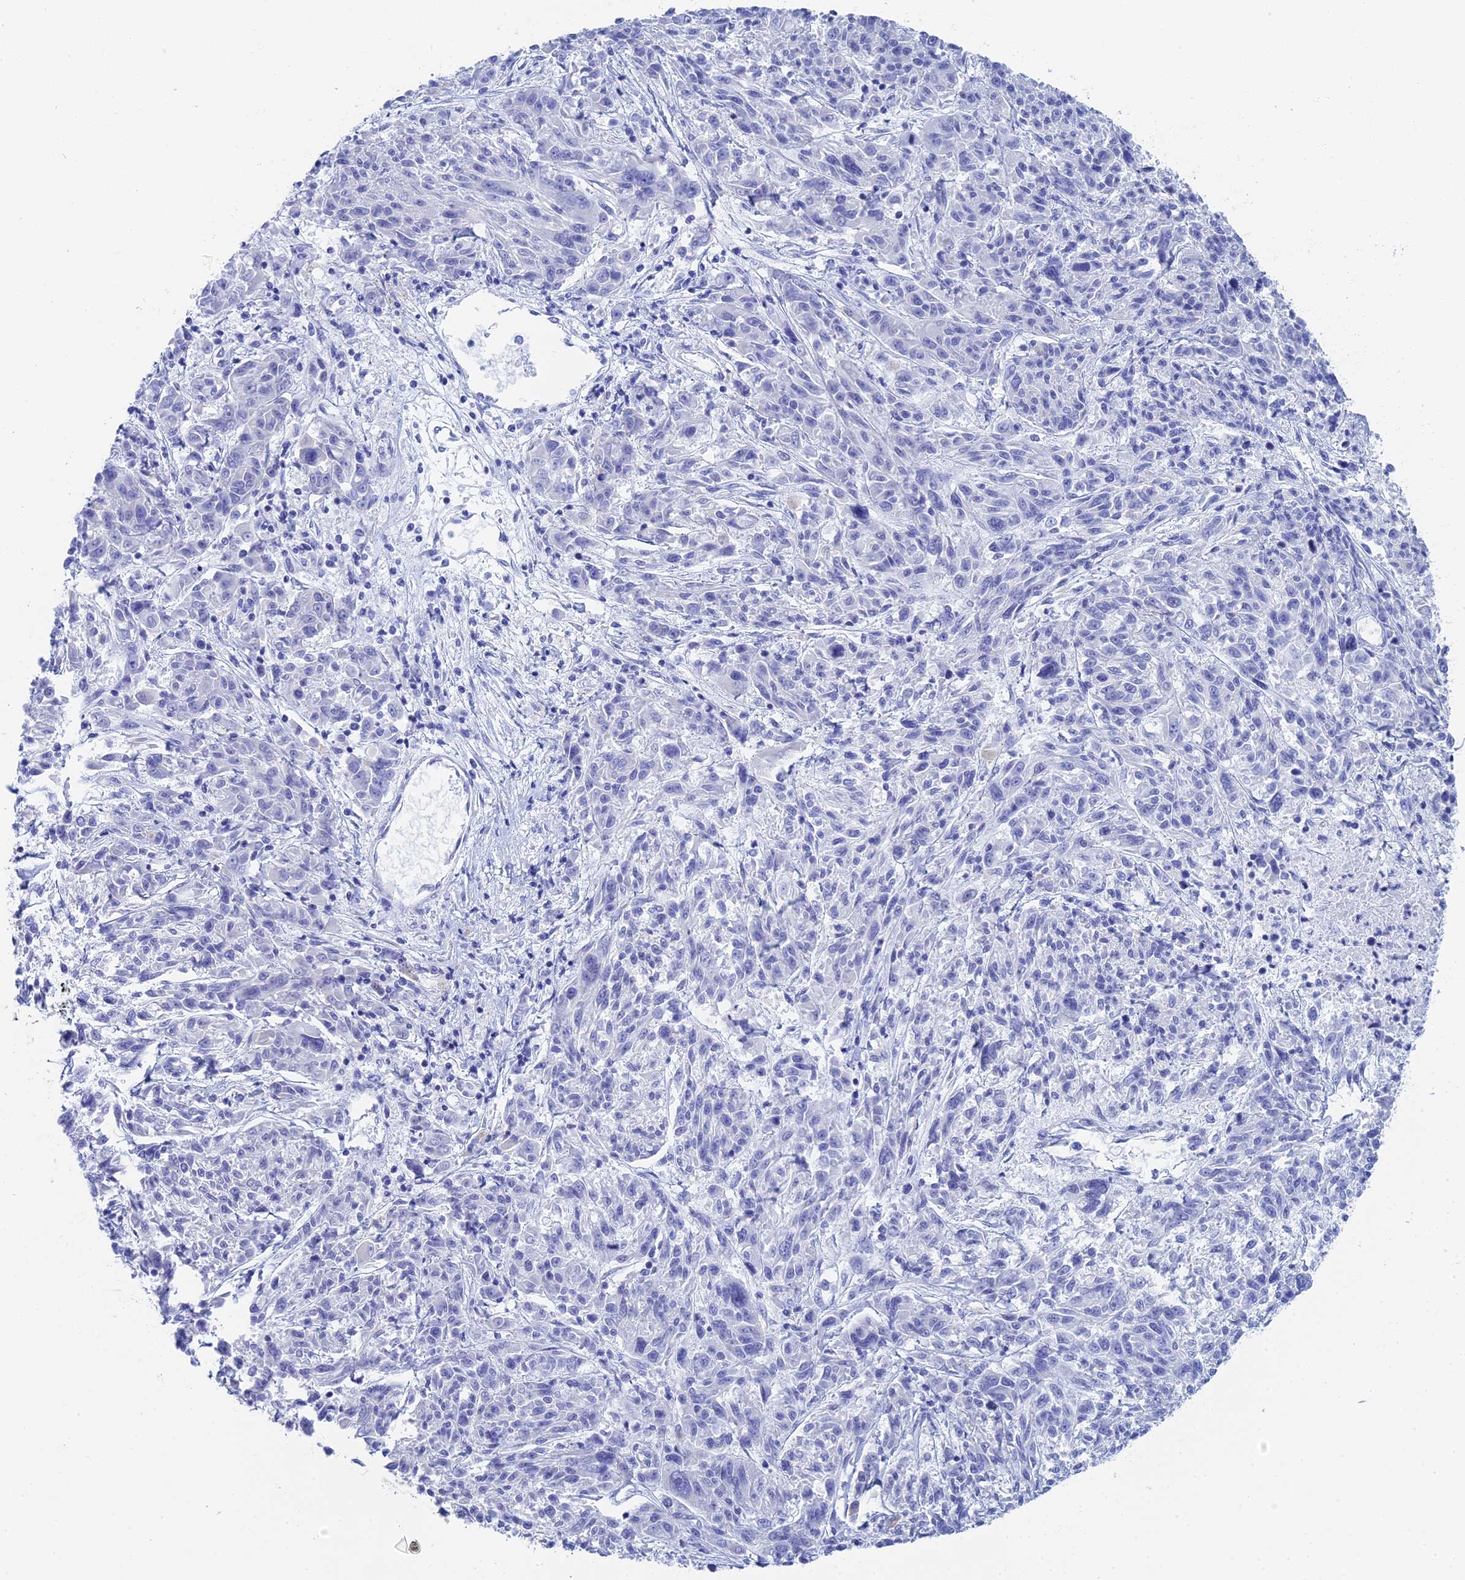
{"staining": {"intensity": "negative", "quantity": "none", "location": "none"}, "tissue": "melanoma", "cell_type": "Tumor cells", "image_type": "cancer", "snomed": [{"axis": "morphology", "description": "Malignant melanoma, NOS"}, {"axis": "topography", "description": "Skin"}], "caption": "High magnification brightfield microscopy of malignant melanoma stained with DAB (brown) and counterstained with hematoxylin (blue): tumor cells show no significant expression. (Brightfield microscopy of DAB (3,3'-diaminobenzidine) IHC at high magnification).", "gene": "TEX101", "patient": {"sex": "male", "age": 53}}